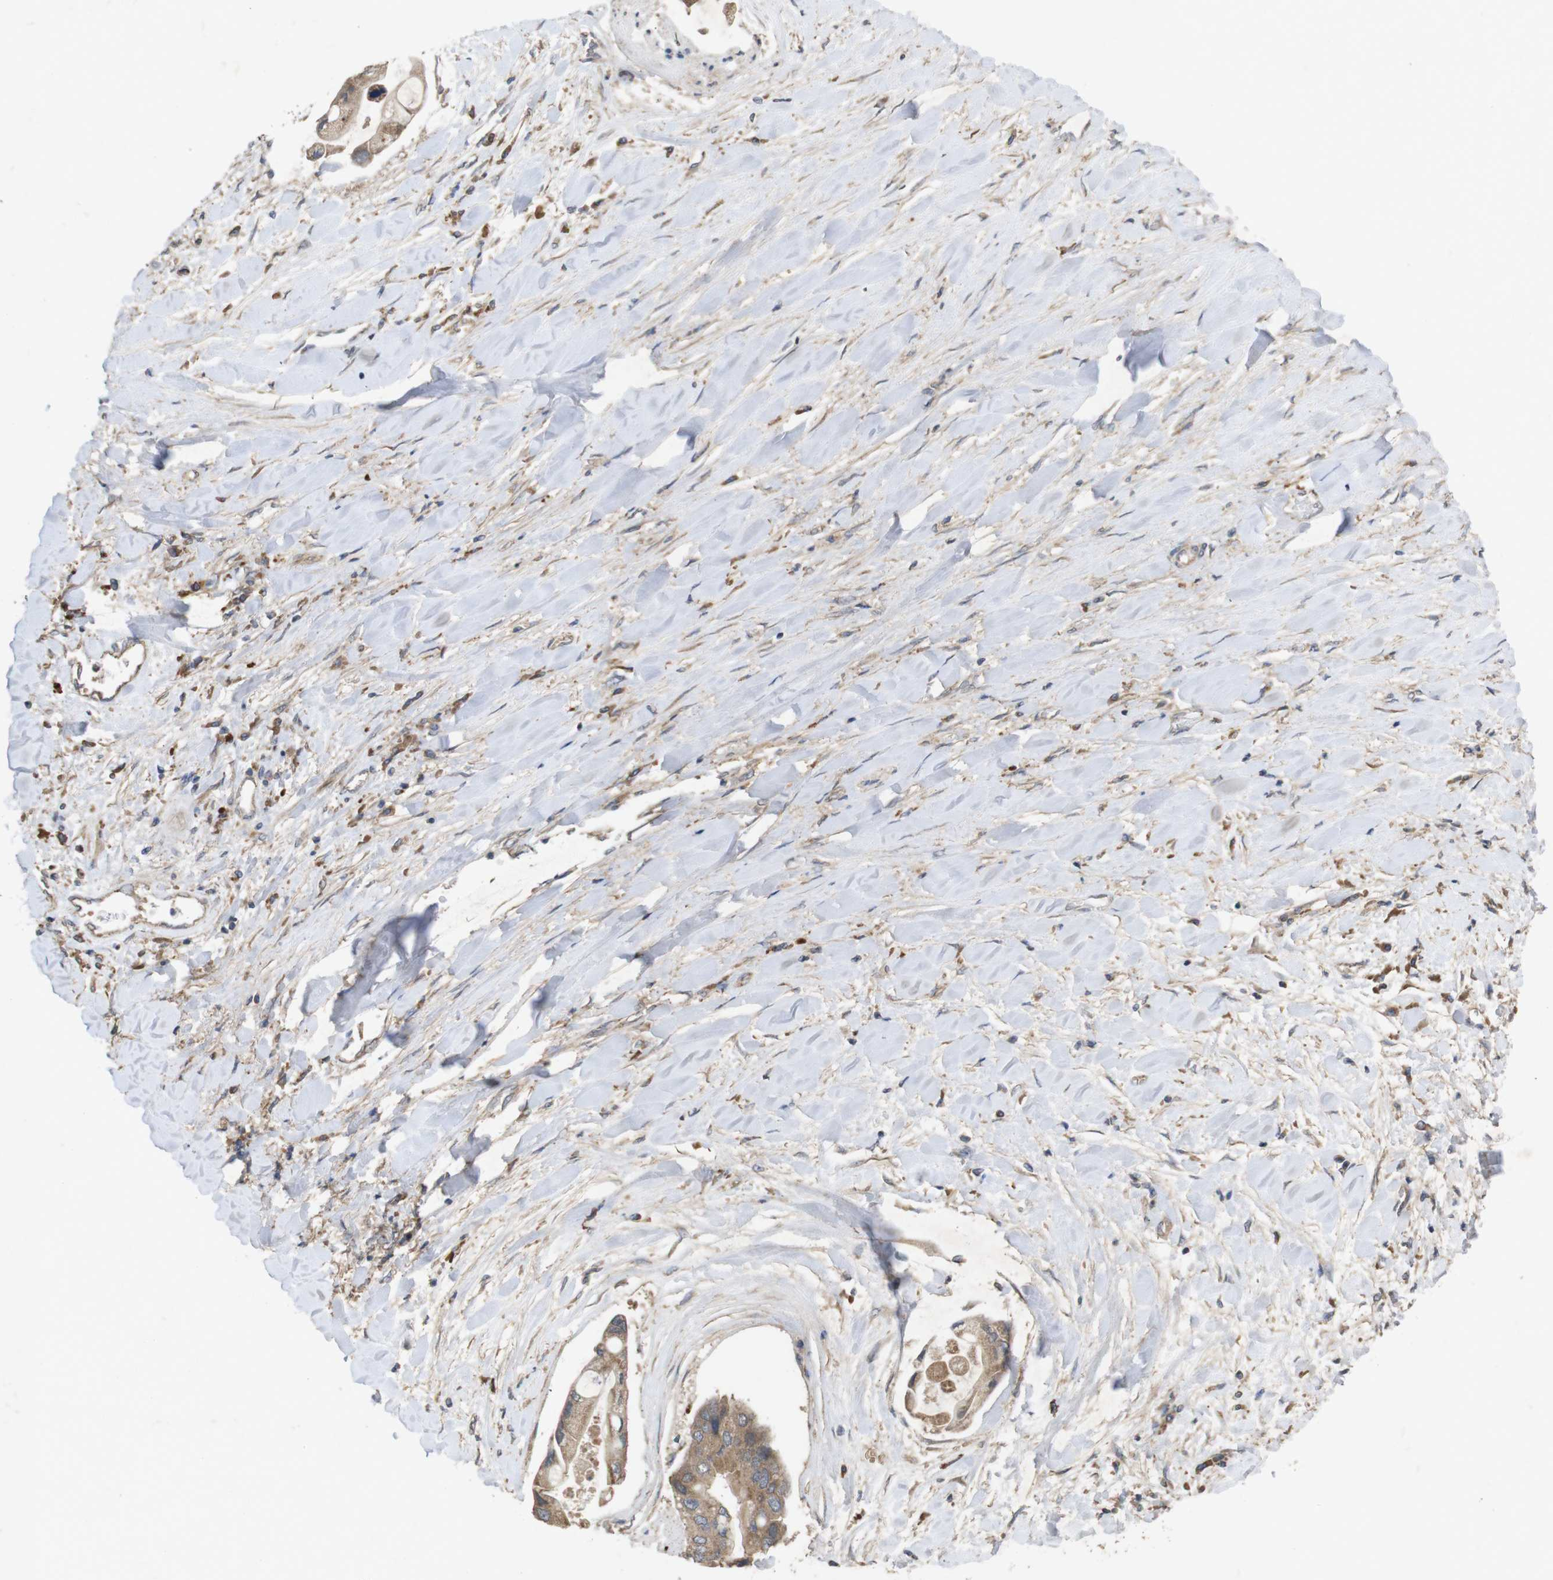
{"staining": {"intensity": "moderate", "quantity": ">75%", "location": "cytoplasmic/membranous"}, "tissue": "liver cancer", "cell_type": "Tumor cells", "image_type": "cancer", "snomed": [{"axis": "morphology", "description": "Cholangiocarcinoma"}, {"axis": "topography", "description": "Liver"}], "caption": "Cholangiocarcinoma (liver) stained with a protein marker demonstrates moderate staining in tumor cells.", "gene": "KCNS3", "patient": {"sex": "male", "age": 50}}